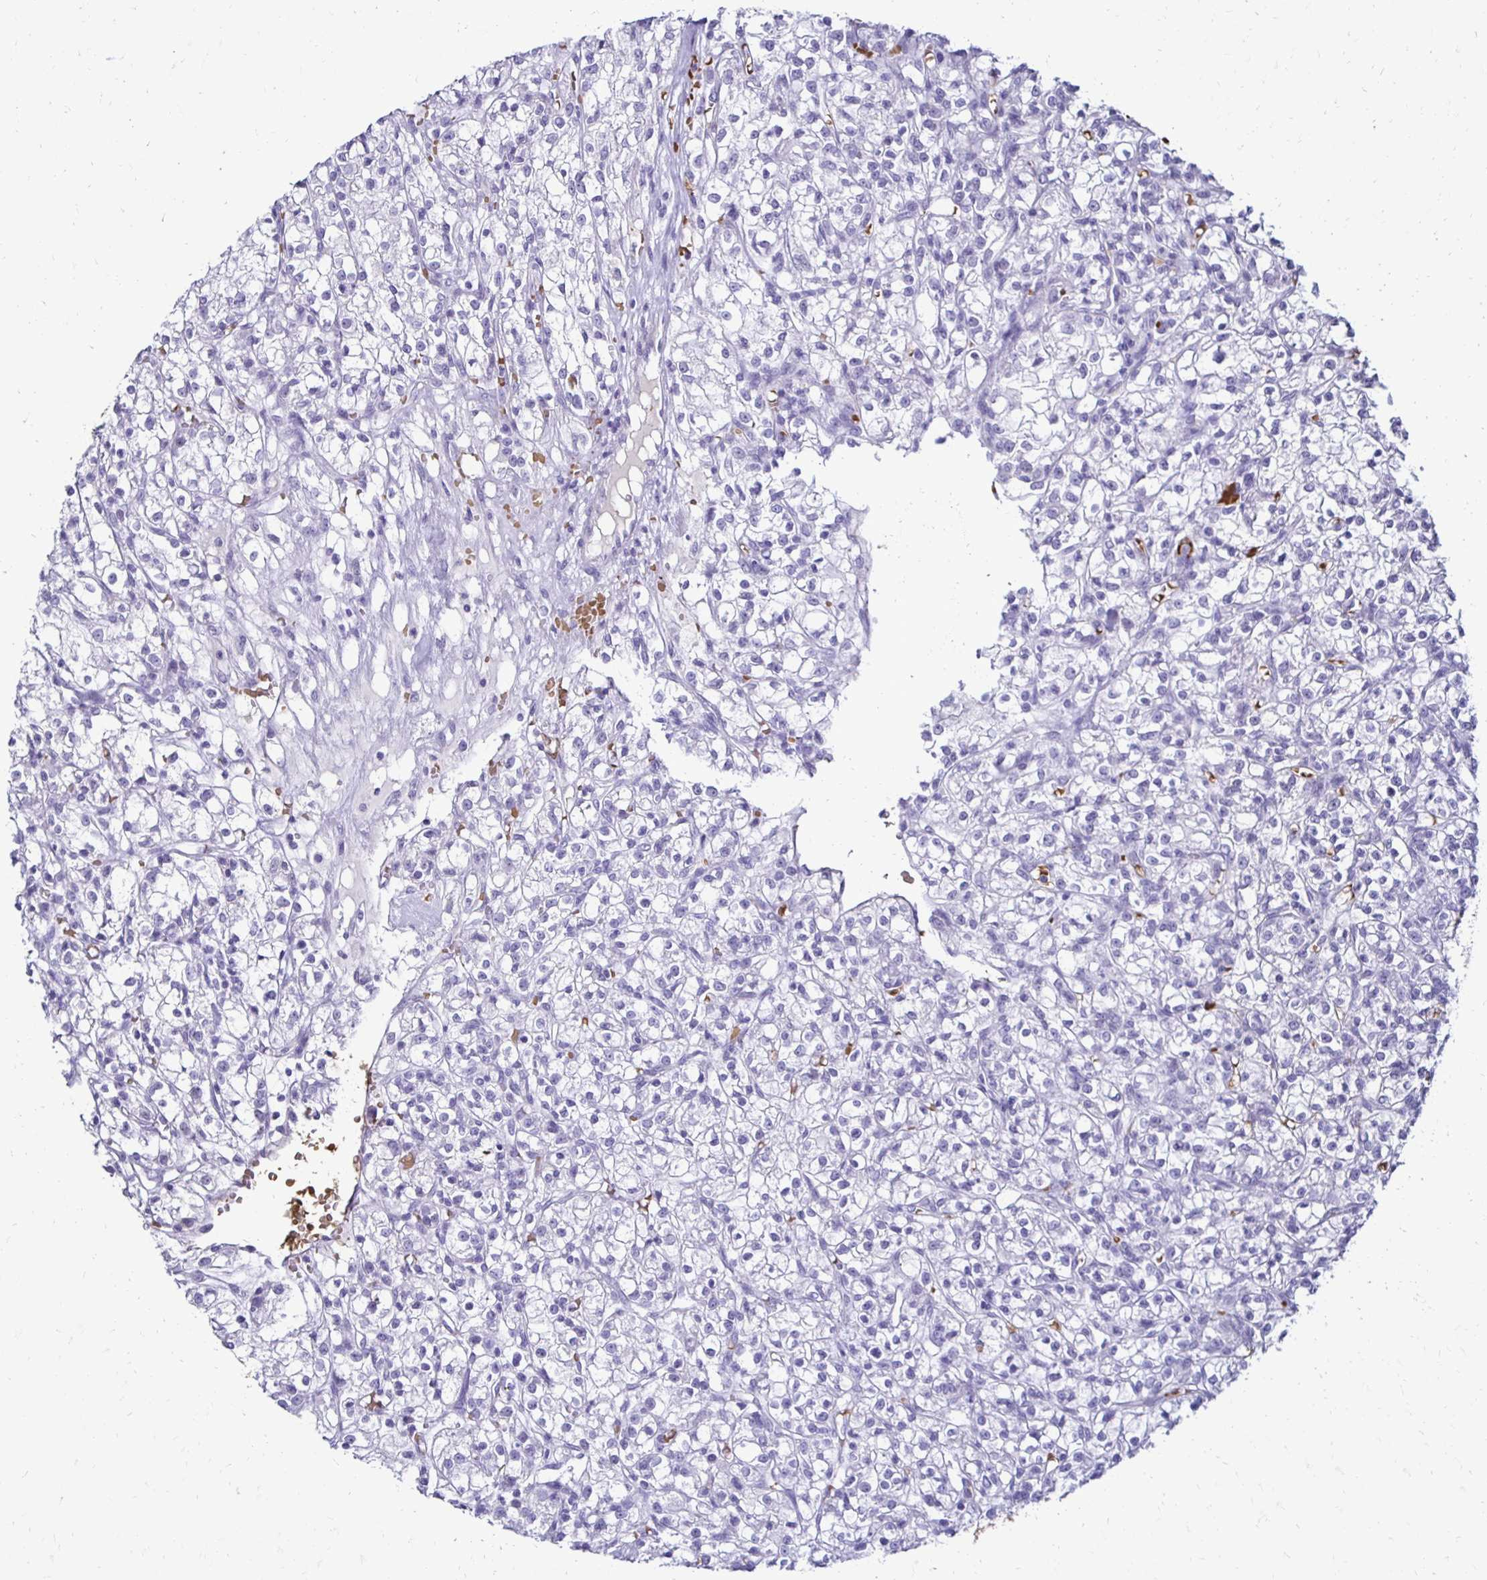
{"staining": {"intensity": "negative", "quantity": "none", "location": "none"}, "tissue": "renal cancer", "cell_type": "Tumor cells", "image_type": "cancer", "snomed": [{"axis": "morphology", "description": "Adenocarcinoma, NOS"}, {"axis": "topography", "description": "Kidney"}], "caption": "A histopathology image of renal adenocarcinoma stained for a protein reveals no brown staining in tumor cells.", "gene": "RHBDL3", "patient": {"sex": "female", "age": 59}}